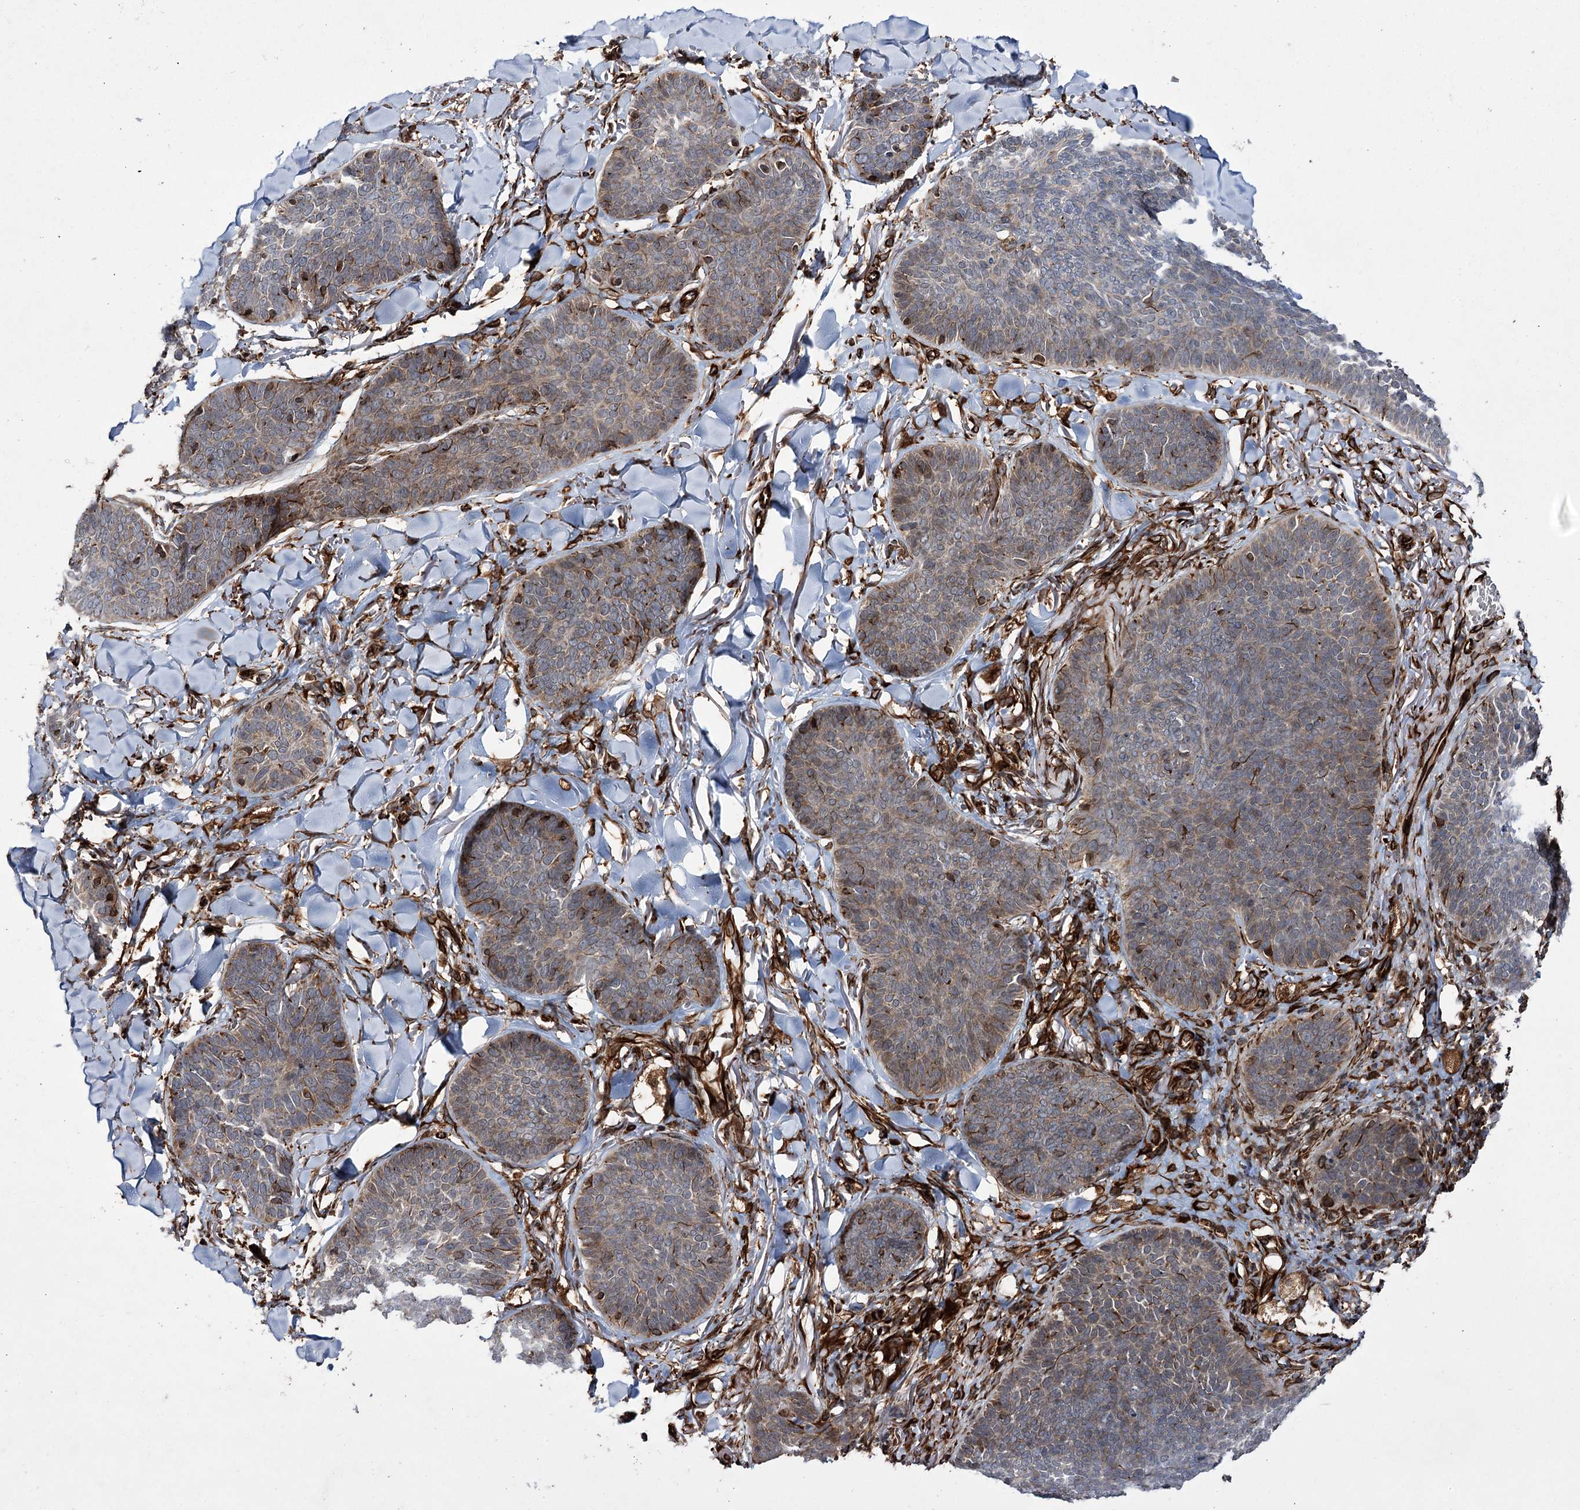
{"staining": {"intensity": "weak", "quantity": "25%-75%", "location": "cytoplasmic/membranous"}, "tissue": "skin cancer", "cell_type": "Tumor cells", "image_type": "cancer", "snomed": [{"axis": "morphology", "description": "Basal cell carcinoma"}, {"axis": "topography", "description": "Skin"}], "caption": "Tumor cells display low levels of weak cytoplasmic/membranous staining in about 25%-75% of cells in human basal cell carcinoma (skin). (DAB IHC, brown staining for protein, blue staining for nuclei).", "gene": "DPEP2", "patient": {"sex": "male", "age": 85}}